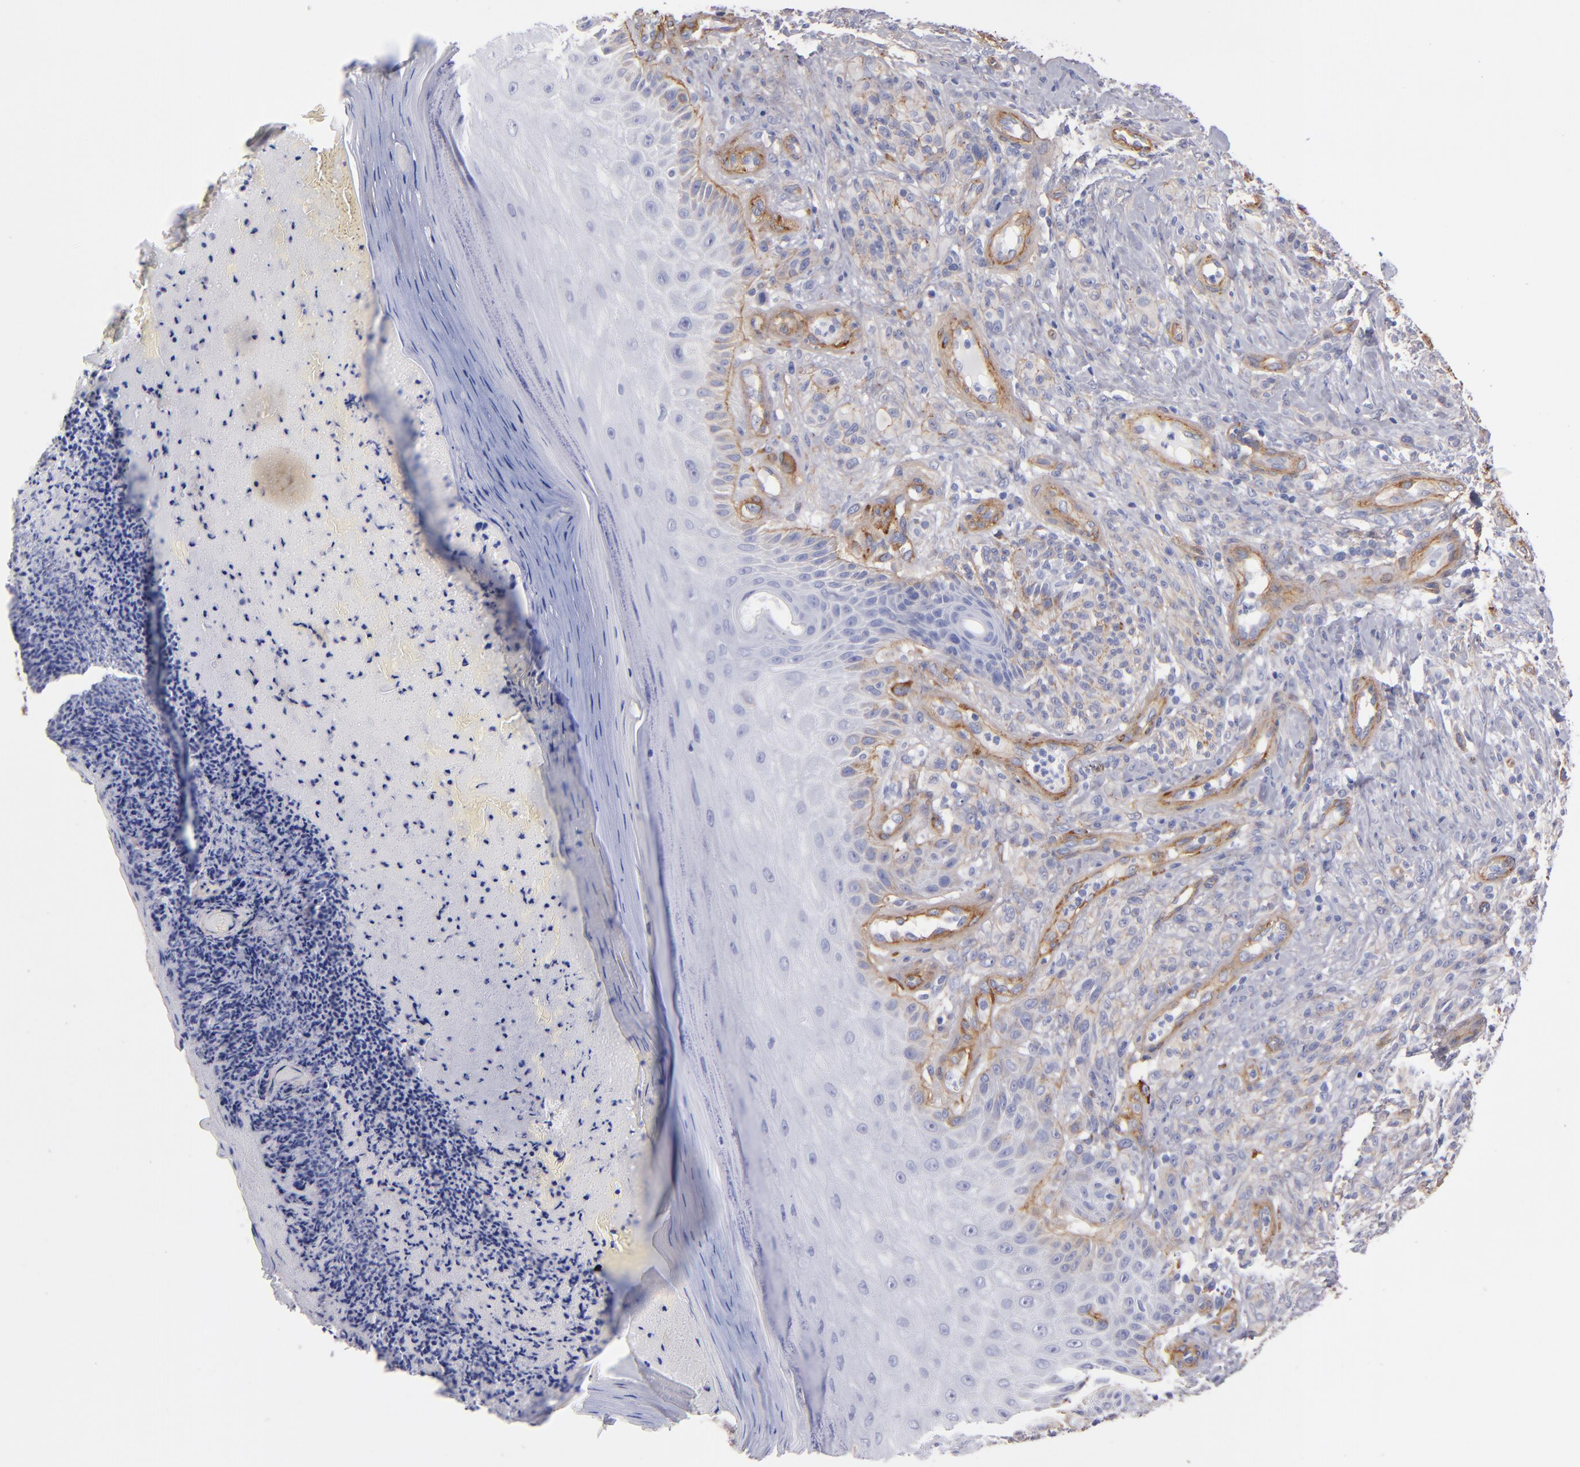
{"staining": {"intensity": "weak", "quantity": "25%-75%", "location": "cytoplasmic/membranous"}, "tissue": "melanoma", "cell_type": "Tumor cells", "image_type": "cancer", "snomed": [{"axis": "morphology", "description": "Malignant melanoma, NOS"}, {"axis": "topography", "description": "Skin"}], "caption": "Immunohistochemical staining of malignant melanoma reveals low levels of weak cytoplasmic/membranous protein positivity in about 25%-75% of tumor cells. (brown staining indicates protein expression, while blue staining denotes nuclei).", "gene": "LAMC1", "patient": {"sex": "male", "age": 57}}